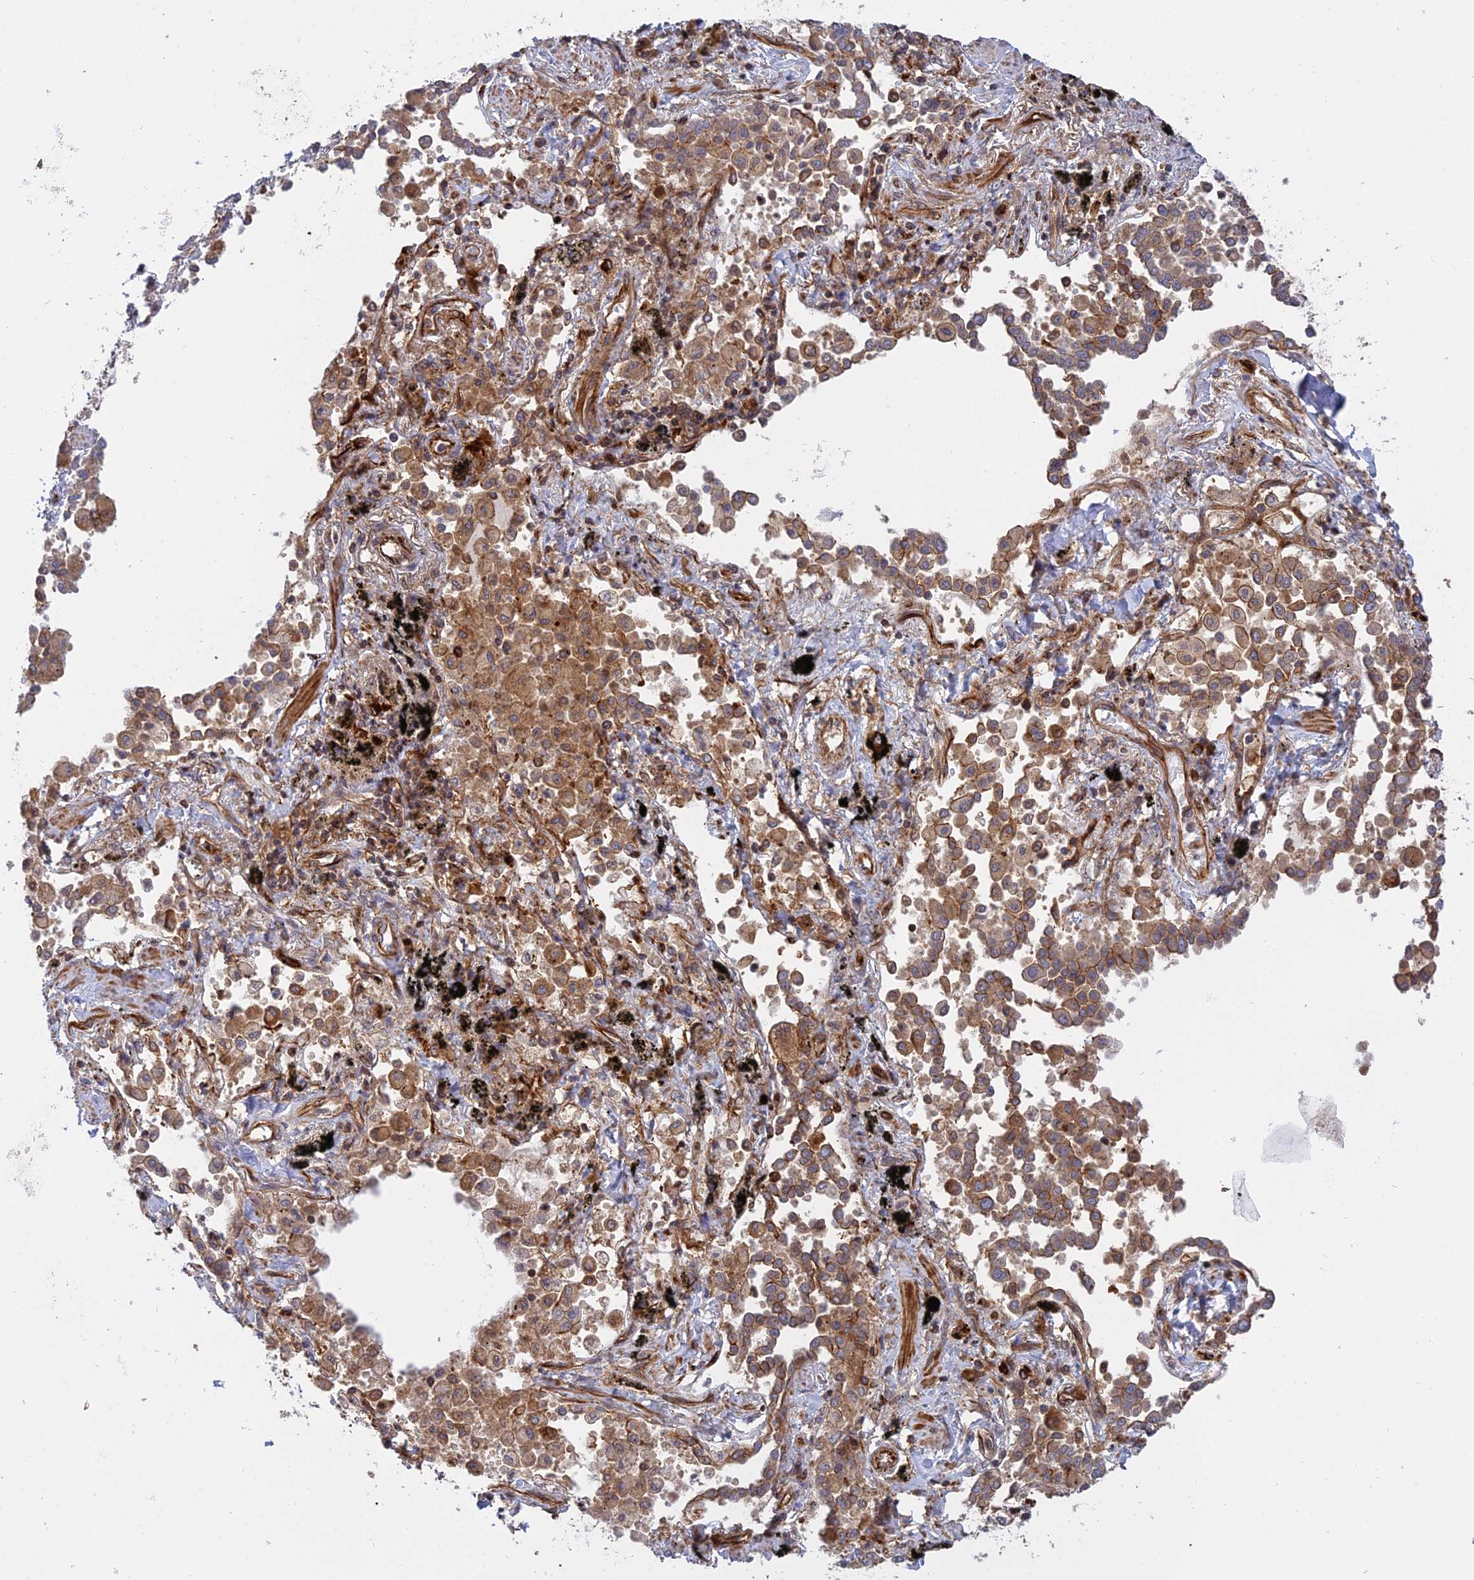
{"staining": {"intensity": "moderate", "quantity": ">75%", "location": "cytoplasmic/membranous"}, "tissue": "lung cancer", "cell_type": "Tumor cells", "image_type": "cancer", "snomed": [{"axis": "morphology", "description": "Adenocarcinoma, NOS"}, {"axis": "topography", "description": "Lung"}], "caption": "Immunohistochemistry of lung adenocarcinoma shows medium levels of moderate cytoplasmic/membranous staining in about >75% of tumor cells.", "gene": "PHLDB3", "patient": {"sex": "male", "age": 67}}